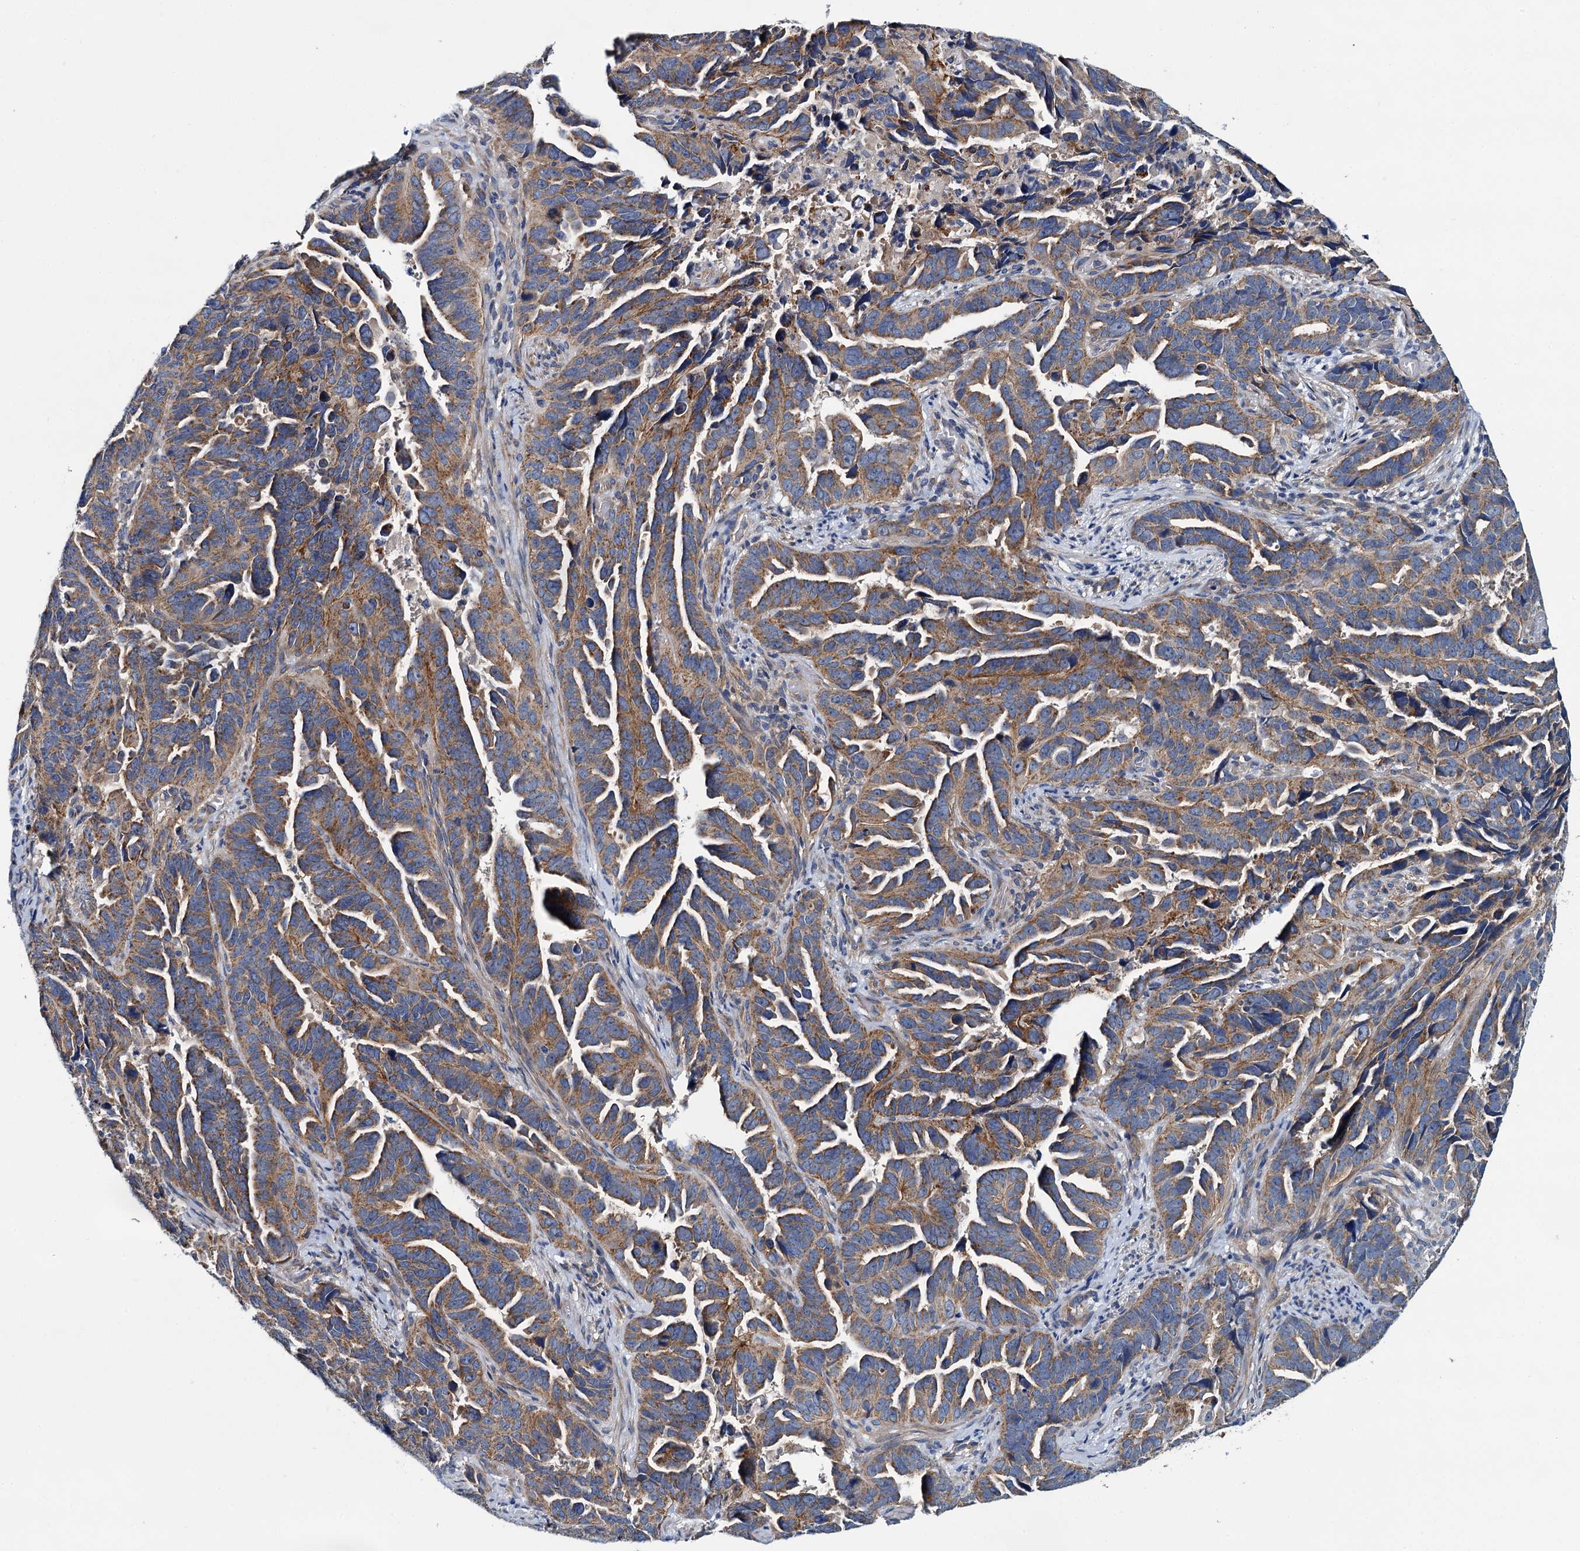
{"staining": {"intensity": "moderate", "quantity": ">75%", "location": "cytoplasmic/membranous"}, "tissue": "endometrial cancer", "cell_type": "Tumor cells", "image_type": "cancer", "snomed": [{"axis": "morphology", "description": "Adenocarcinoma, NOS"}, {"axis": "topography", "description": "Endometrium"}], "caption": "Adenocarcinoma (endometrial) tissue reveals moderate cytoplasmic/membranous expression in approximately >75% of tumor cells", "gene": "CEP295", "patient": {"sex": "female", "age": 65}}